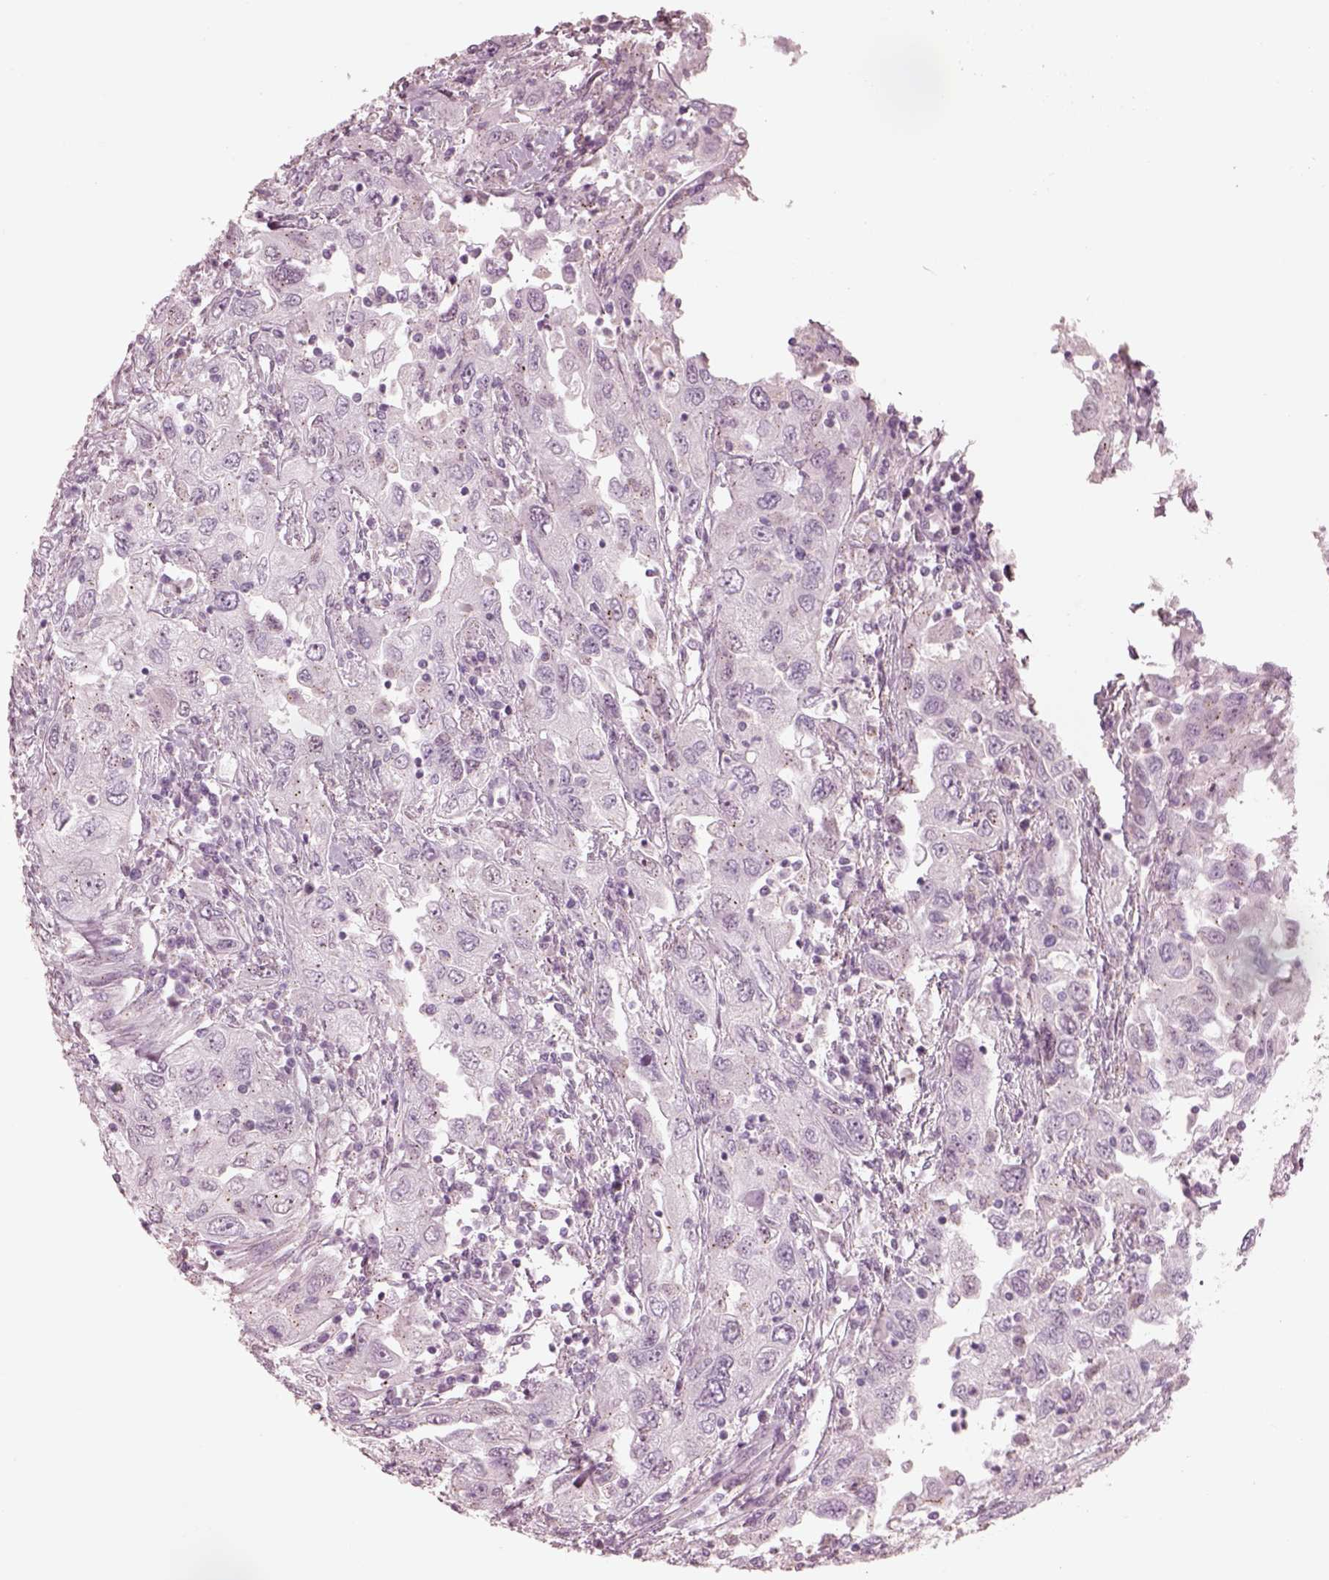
{"staining": {"intensity": "negative", "quantity": "none", "location": "none"}, "tissue": "urothelial cancer", "cell_type": "Tumor cells", "image_type": "cancer", "snomed": [{"axis": "morphology", "description": "Urothelial carcinoma, High grade"}, {"axis": "topography", "description": "Urinary bladder"}], "caption": "High magnification brightfield microscopy of urothelial cancer stained with DAB (brown) and counterstained with hematoxylin (blue): tumor cells show no significant expression.", "gene": "KRTAP24-1", "patient": {"sex": "male", "age": 76}}